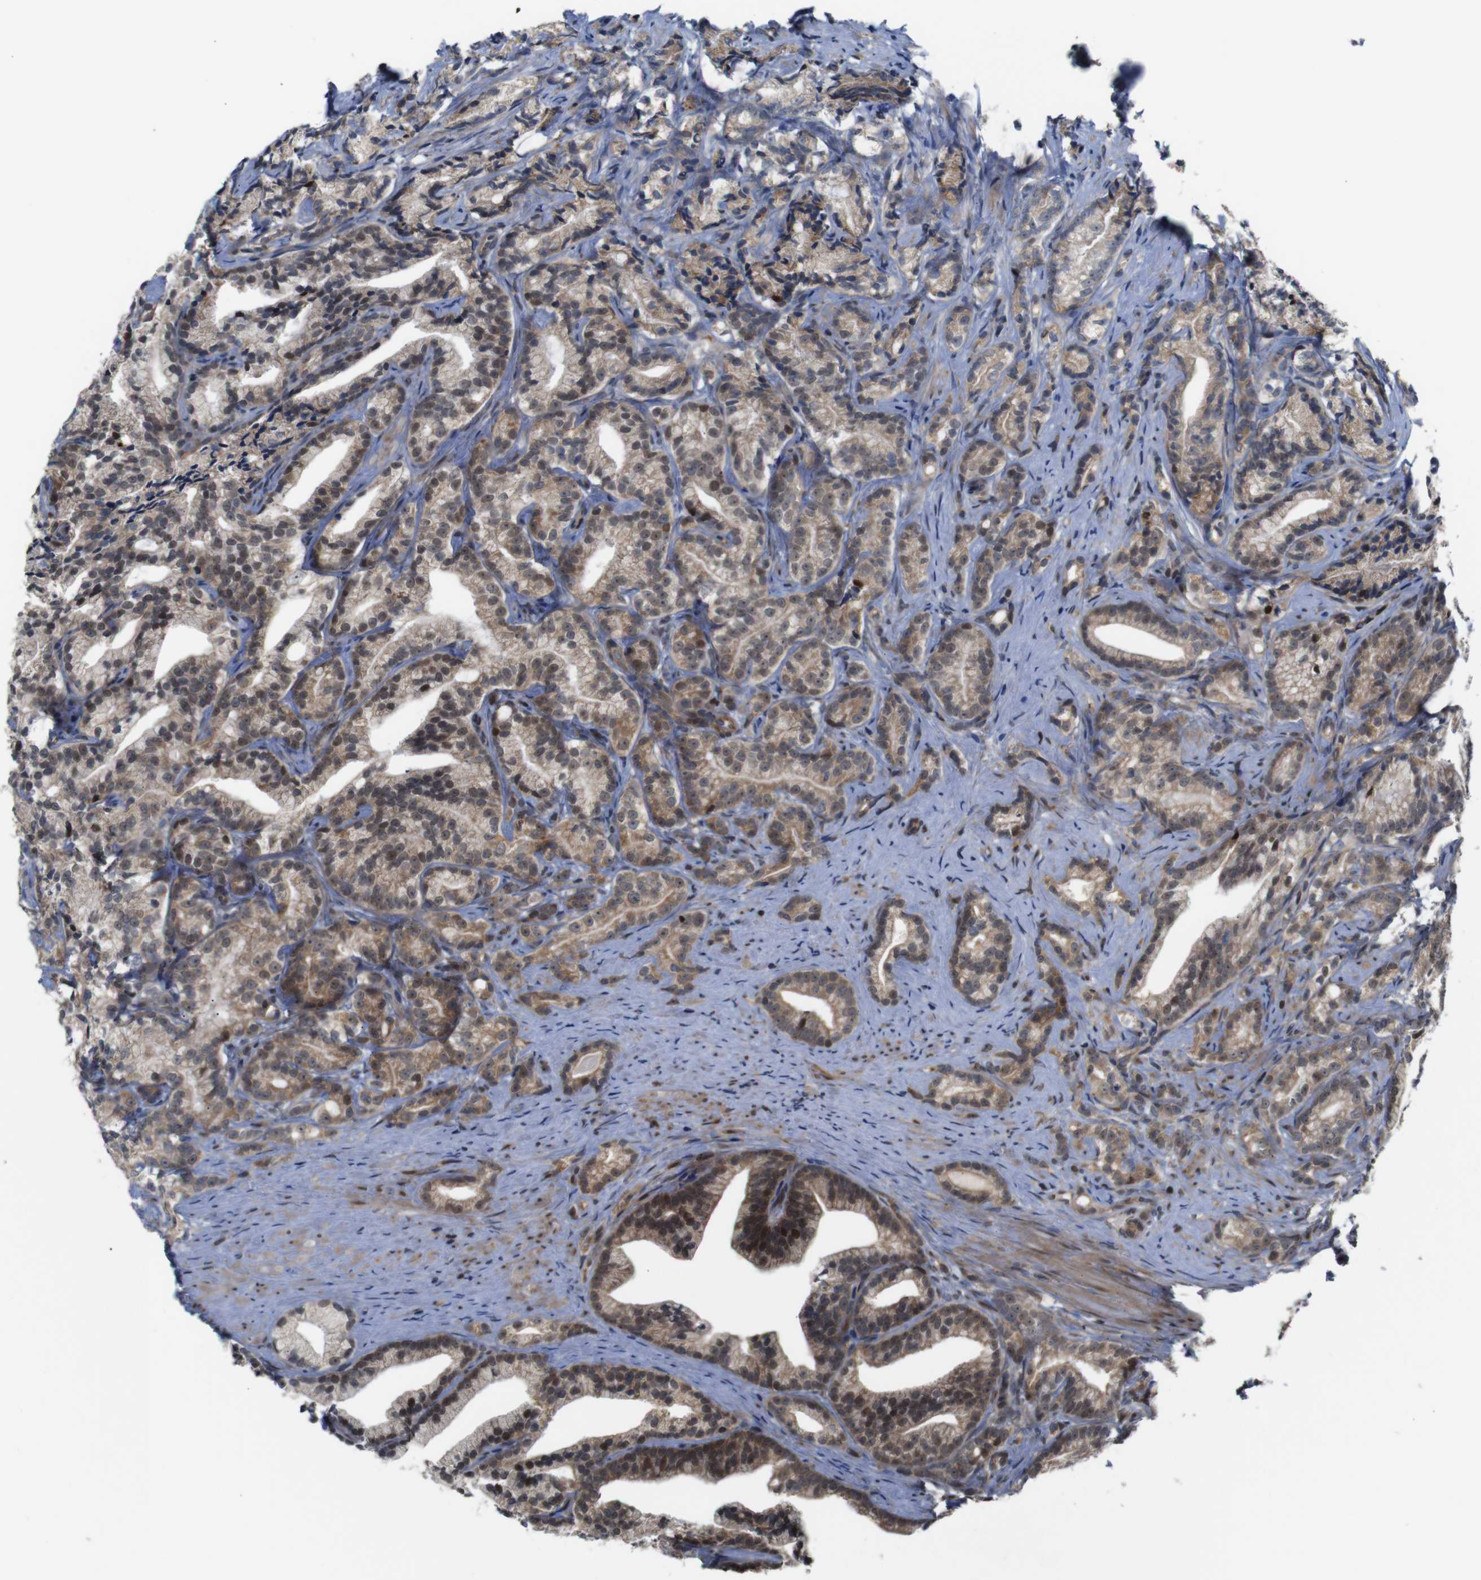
{"staining": {"intensity": "moderate", "quantity": "25%-75%", "location": "cytoplasmic/membranous"}, "tissue": "prostate cancer", "cell_type": "Tumor cells", "image_type": "cancer", "snomed": [{"axis": "morphology", "description": "Adenocarcinoma, Low grade"}, {"axis": "topography", "description": "Prostate"}], "caption": "Immunohistochemistry histopathology image of neoplastic tissue: prostate cancer (adenocarcinoma (low-grade)) stained using IHC shows medium levels of moderate protein expression localized specifically in the cytoplasmic/membranous of tumor cells, appearing as a cytoplasmic/membranous brown color.", "gene": "PTPN1", "patient": {"sex": "male", "age": 89}}